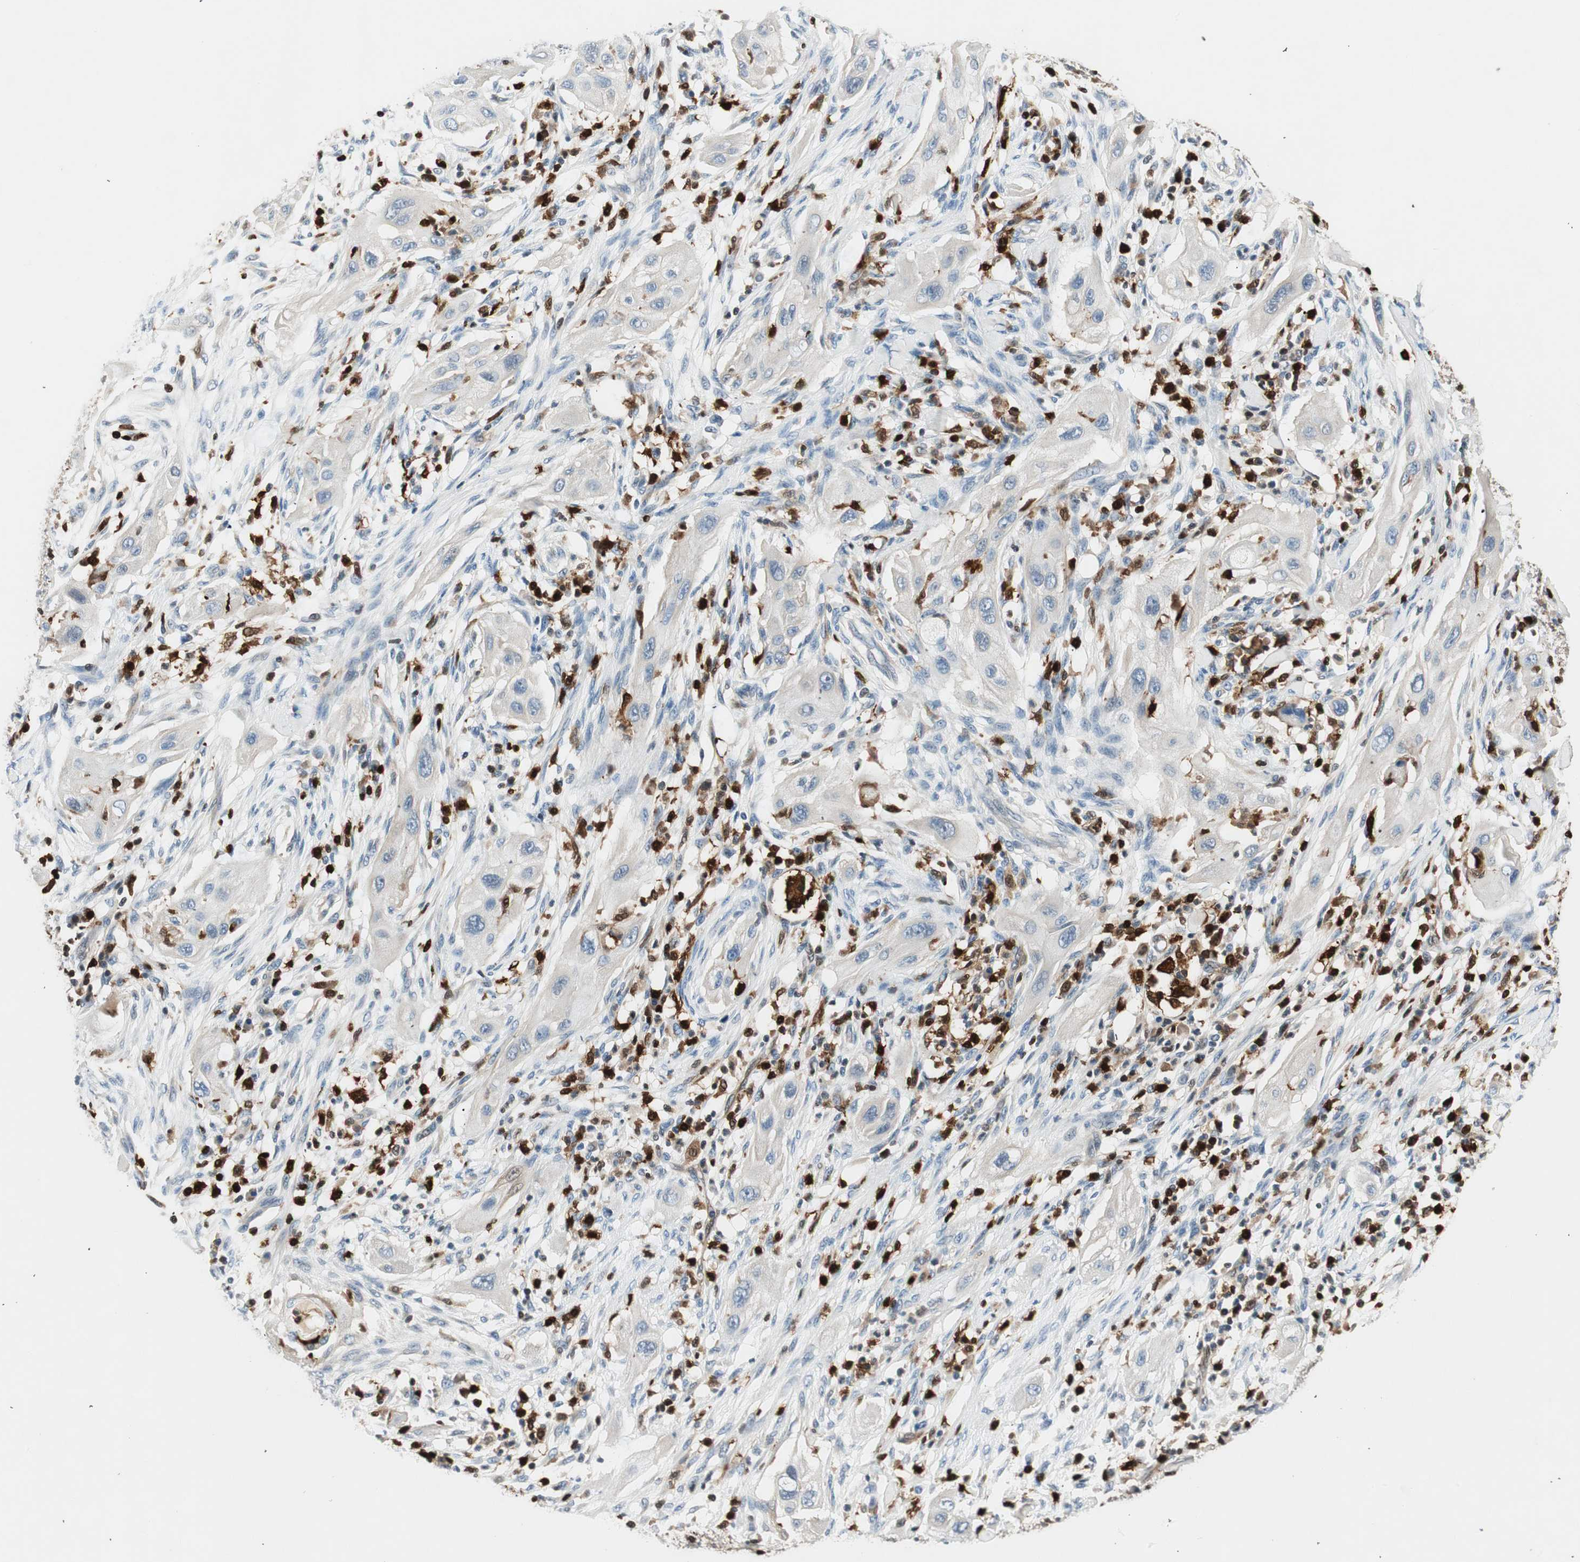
{"staining": {"intensity": "negative", "quantity": "none", "location": "none"}, "tissue": "lung cancer", "cell_type": "Tumor cells", "image_type": "cancer", "snomed": [{"axis": "morphology", "description": "Squamous cell carcinoma, NOS"}, {"axis": "topography", "description": "Lung"}], "caption": "Protein analysis of lung cancer (squamous cell carcinoma) demonstrates no significant positivity in tumor cells. (Immunohistochemistry (ihc), brightfield microscopy, high magnification).", "gene": "COTL1", "patient": {"sex": "female", "age": 47}}